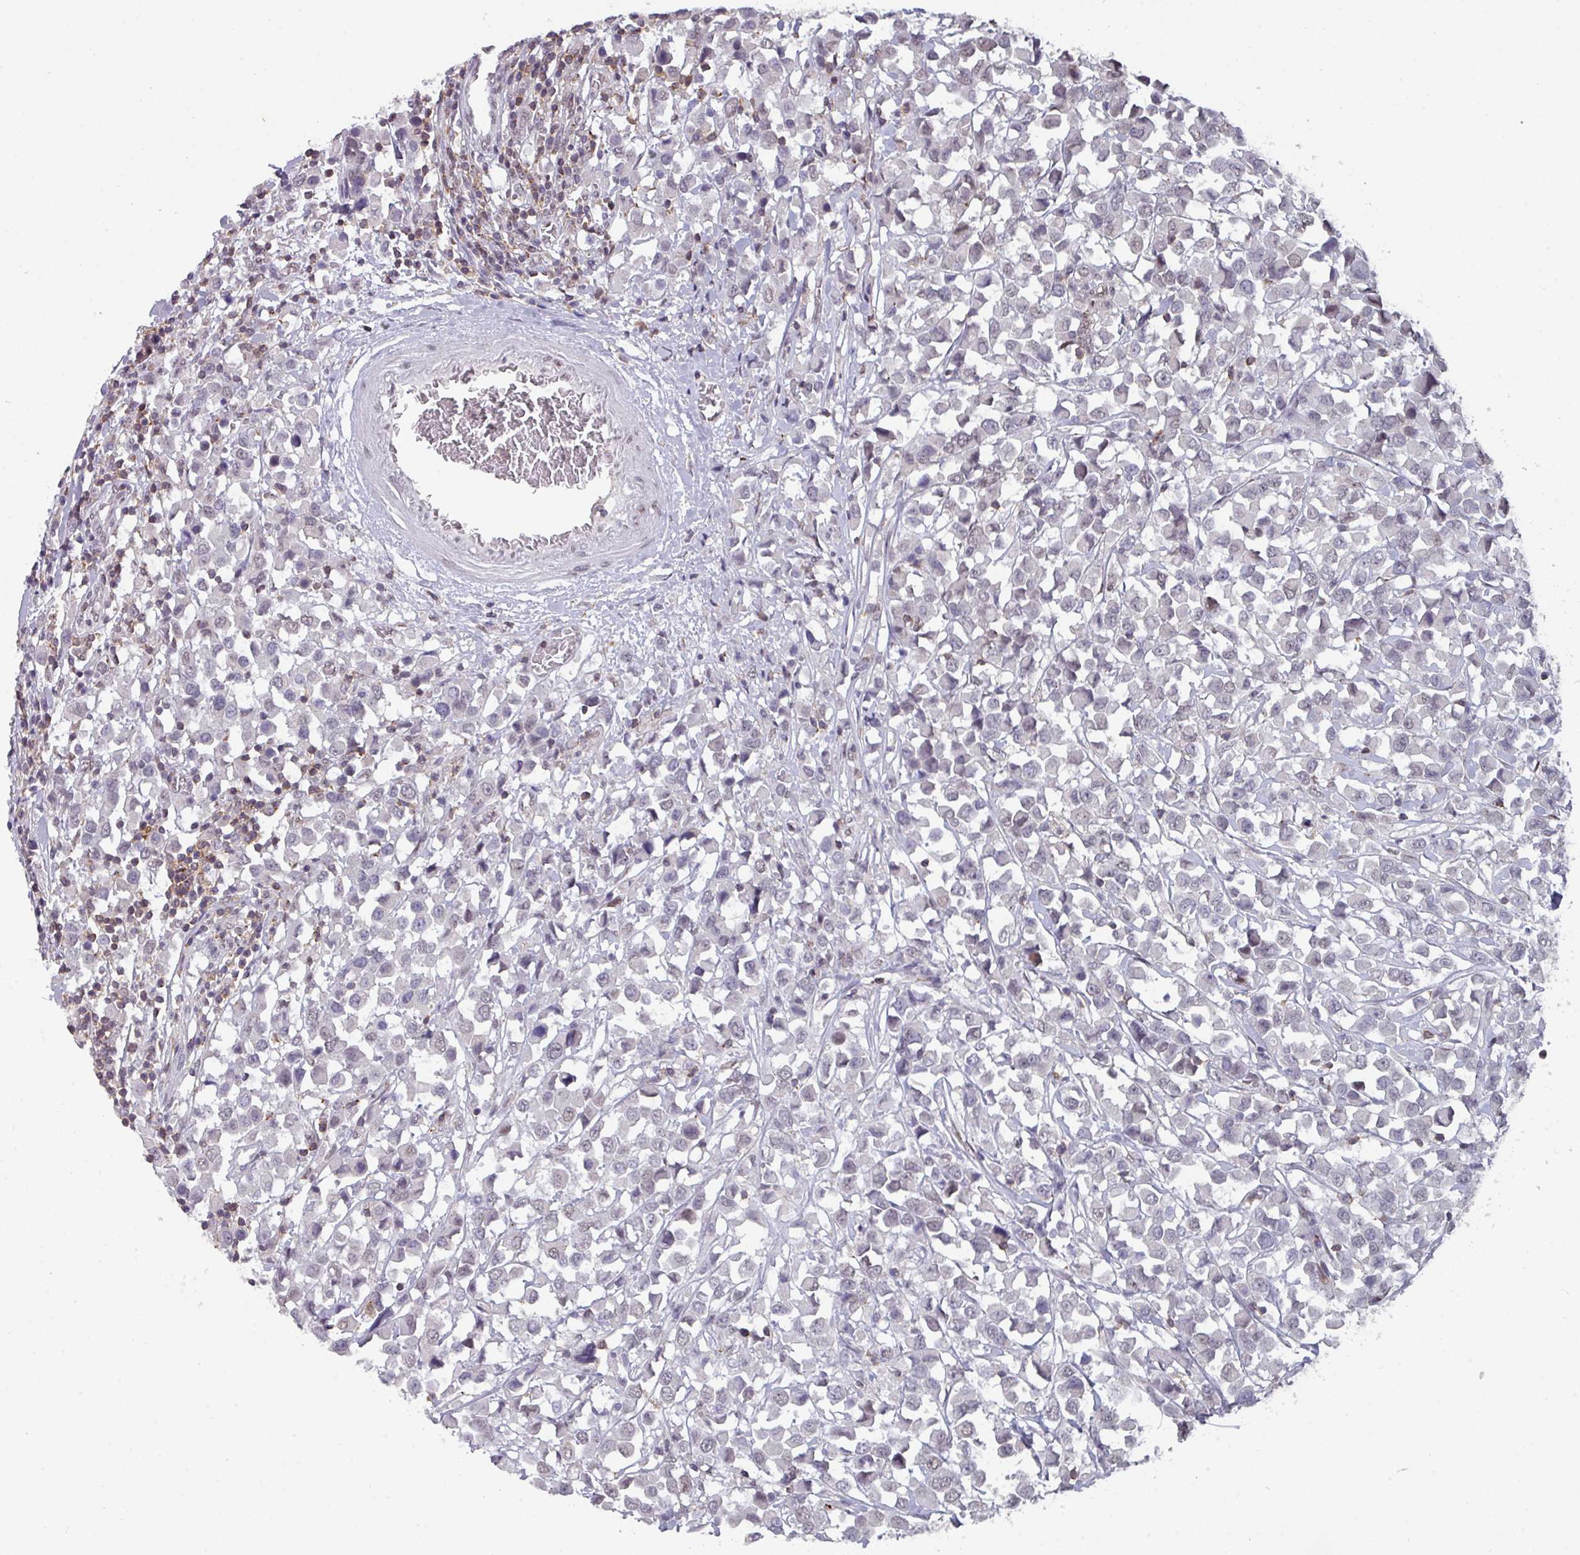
{"staining": {"intensity": "weak", "quantity": "<25%", "location": "nuclear"}, "tissue": "breast cancer", "cell_type": "Tumor cells", "image_type": "cancer", "snomed": [{"axis": "morphology", "description": "Duct carcinoma"}, {"axis": "topography", "description": "Breast"}], "caption": "DAB (3,3'-diaminobenzidine) immunohistochemical staining of human breast infiltrating ductal carcinoma displays no significant positivity in tumor cells. The staining was performed using DAB (3,3'-diaminobenzidine) to visualize the protein expression in brown, while the nuclei were stained in blue with hematoxylin (Magnification: 20x).", "gene": "RASAL3", "patient": {"sex": "female", "age": 61}}